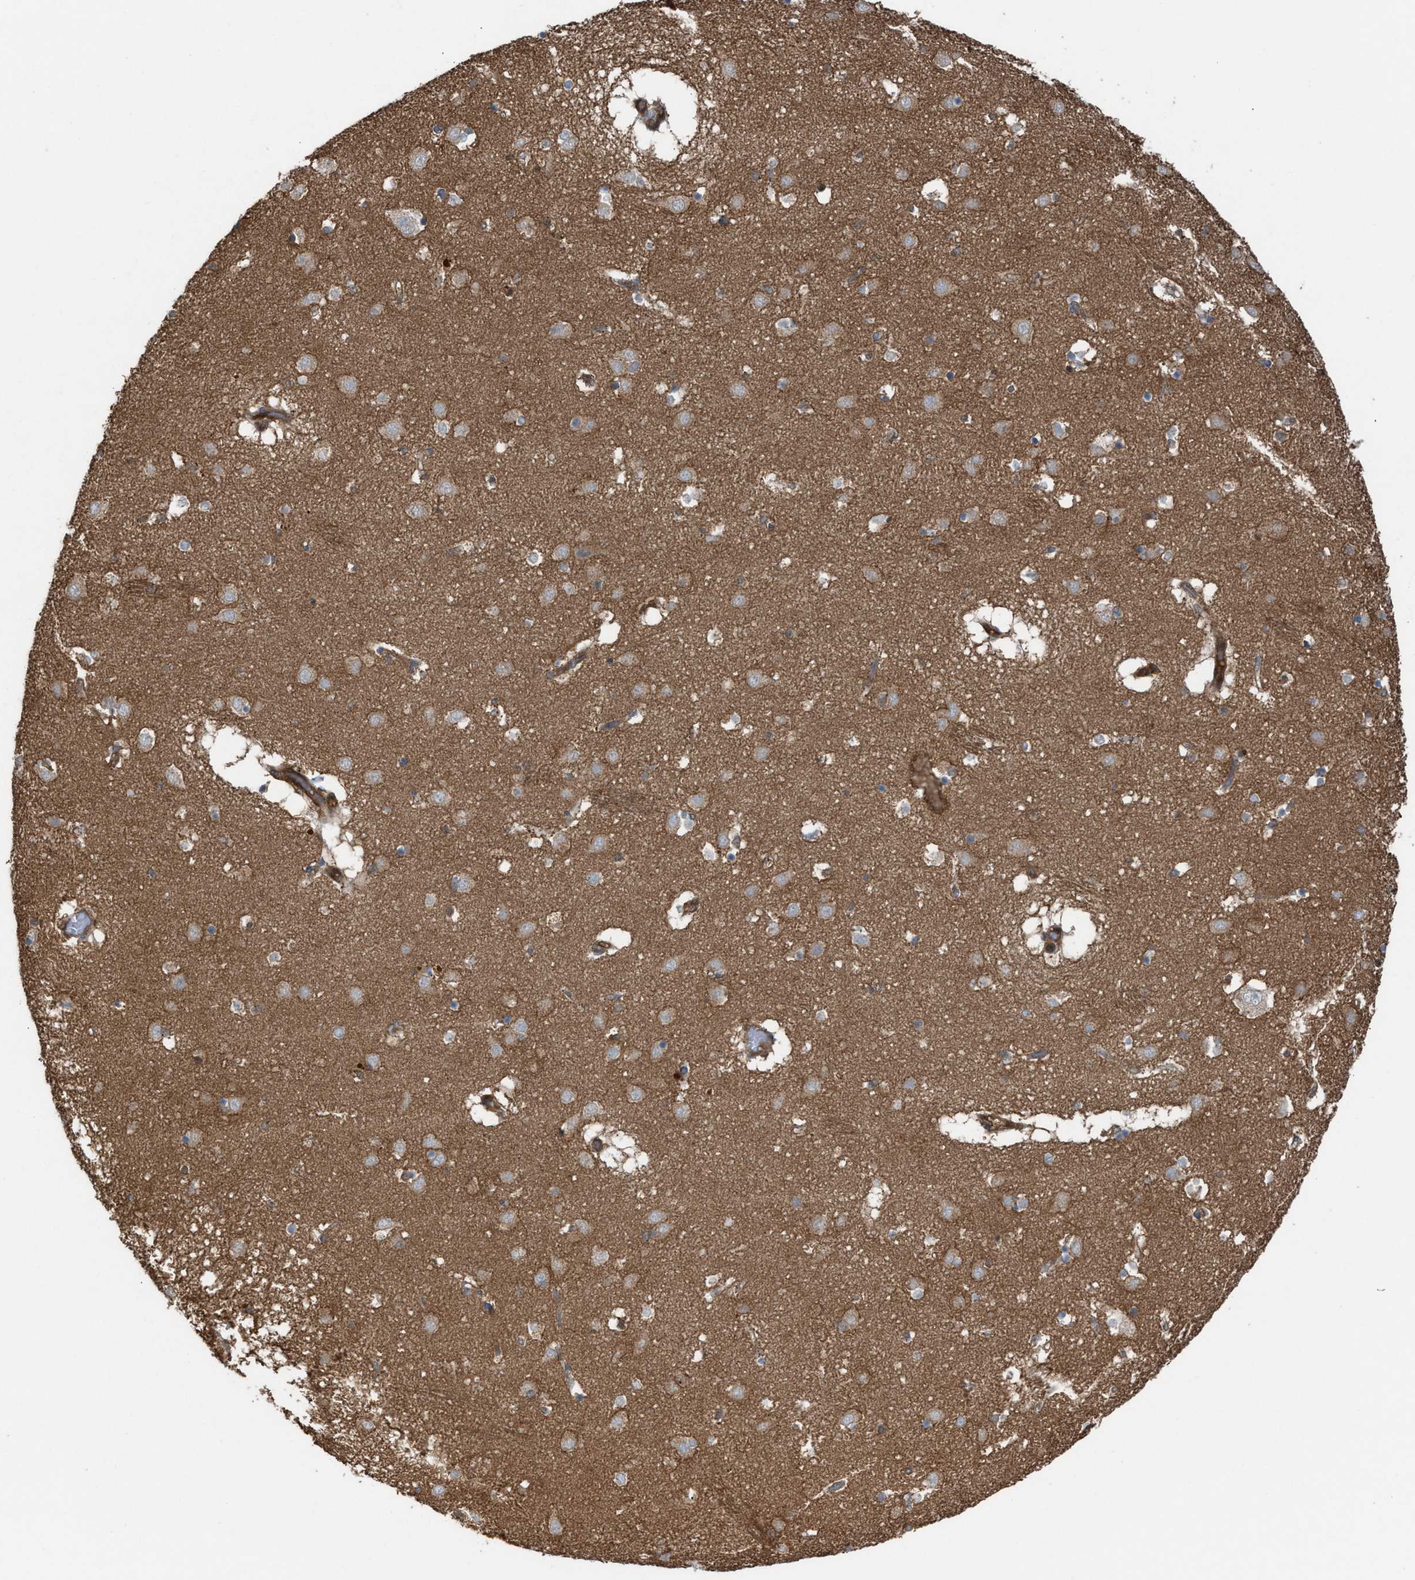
{"staining": {"intensity": "weak", "quantity": "25%-75%", "location": "cytoplasmic/membranous"}, "tissue": "caudate", "cell_type": "Glial cells", "image_type": "normal", "snomed": [{"axis": "morphology", "description": "Normal tissue, NOS"}, {"axis": "topography", "description": "Lateral ventricle wall"}], "caption": "Immunohistochemistry (IHC) histopathology image of benign caudate: human caudate stained using immunohistochemistry reveals low levels of weak protein expression localized specifically in the cytoplasmic/membranous of glial cells, appearing as a cytoplasmic/membranous brown color.", "gene": "TPK1", "patient": {"sex": "male", "age": 70}}